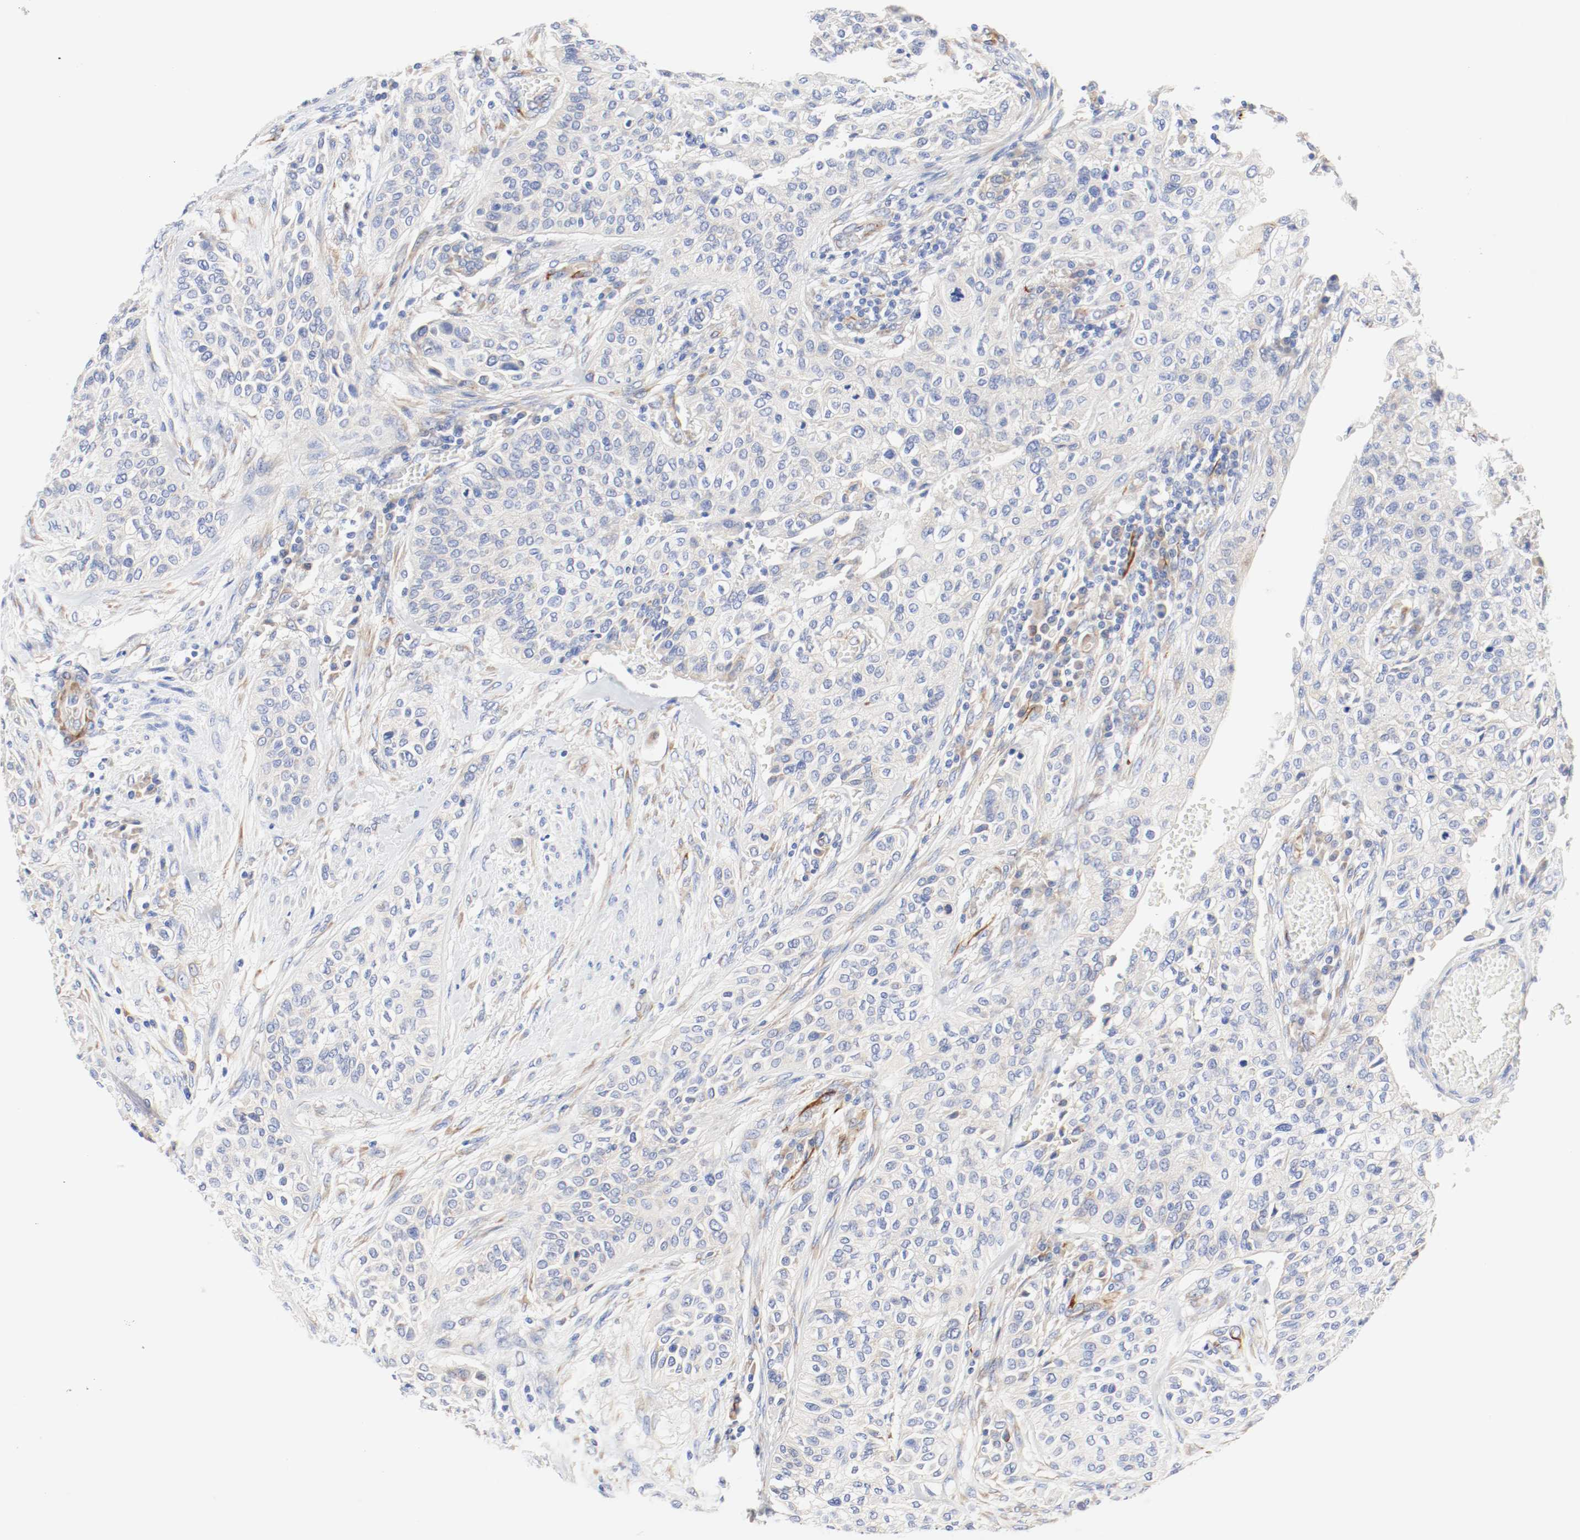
{"staining": {"intensity": "weak", "quantity": "25%-75%", "location": "cytoplasmic/membranous"}, "tissue": "urothelial cancer", "cell_type": "Tumor cells", "image_type": "cancer", "snomed": [{"axis": "morphology", "description": "Urothelial carcinoma, High grade"}, {"axis": "topography", "description": "Urinary bladder"}], "caption": "Human urothelial cancer stained with a brown dye shows weak cytoplasmic/membranous positive positivity in approximately 25%-75% of tumor cells.", "gene": "GIT1", "patient": {"sex": "male", "age": 74}}